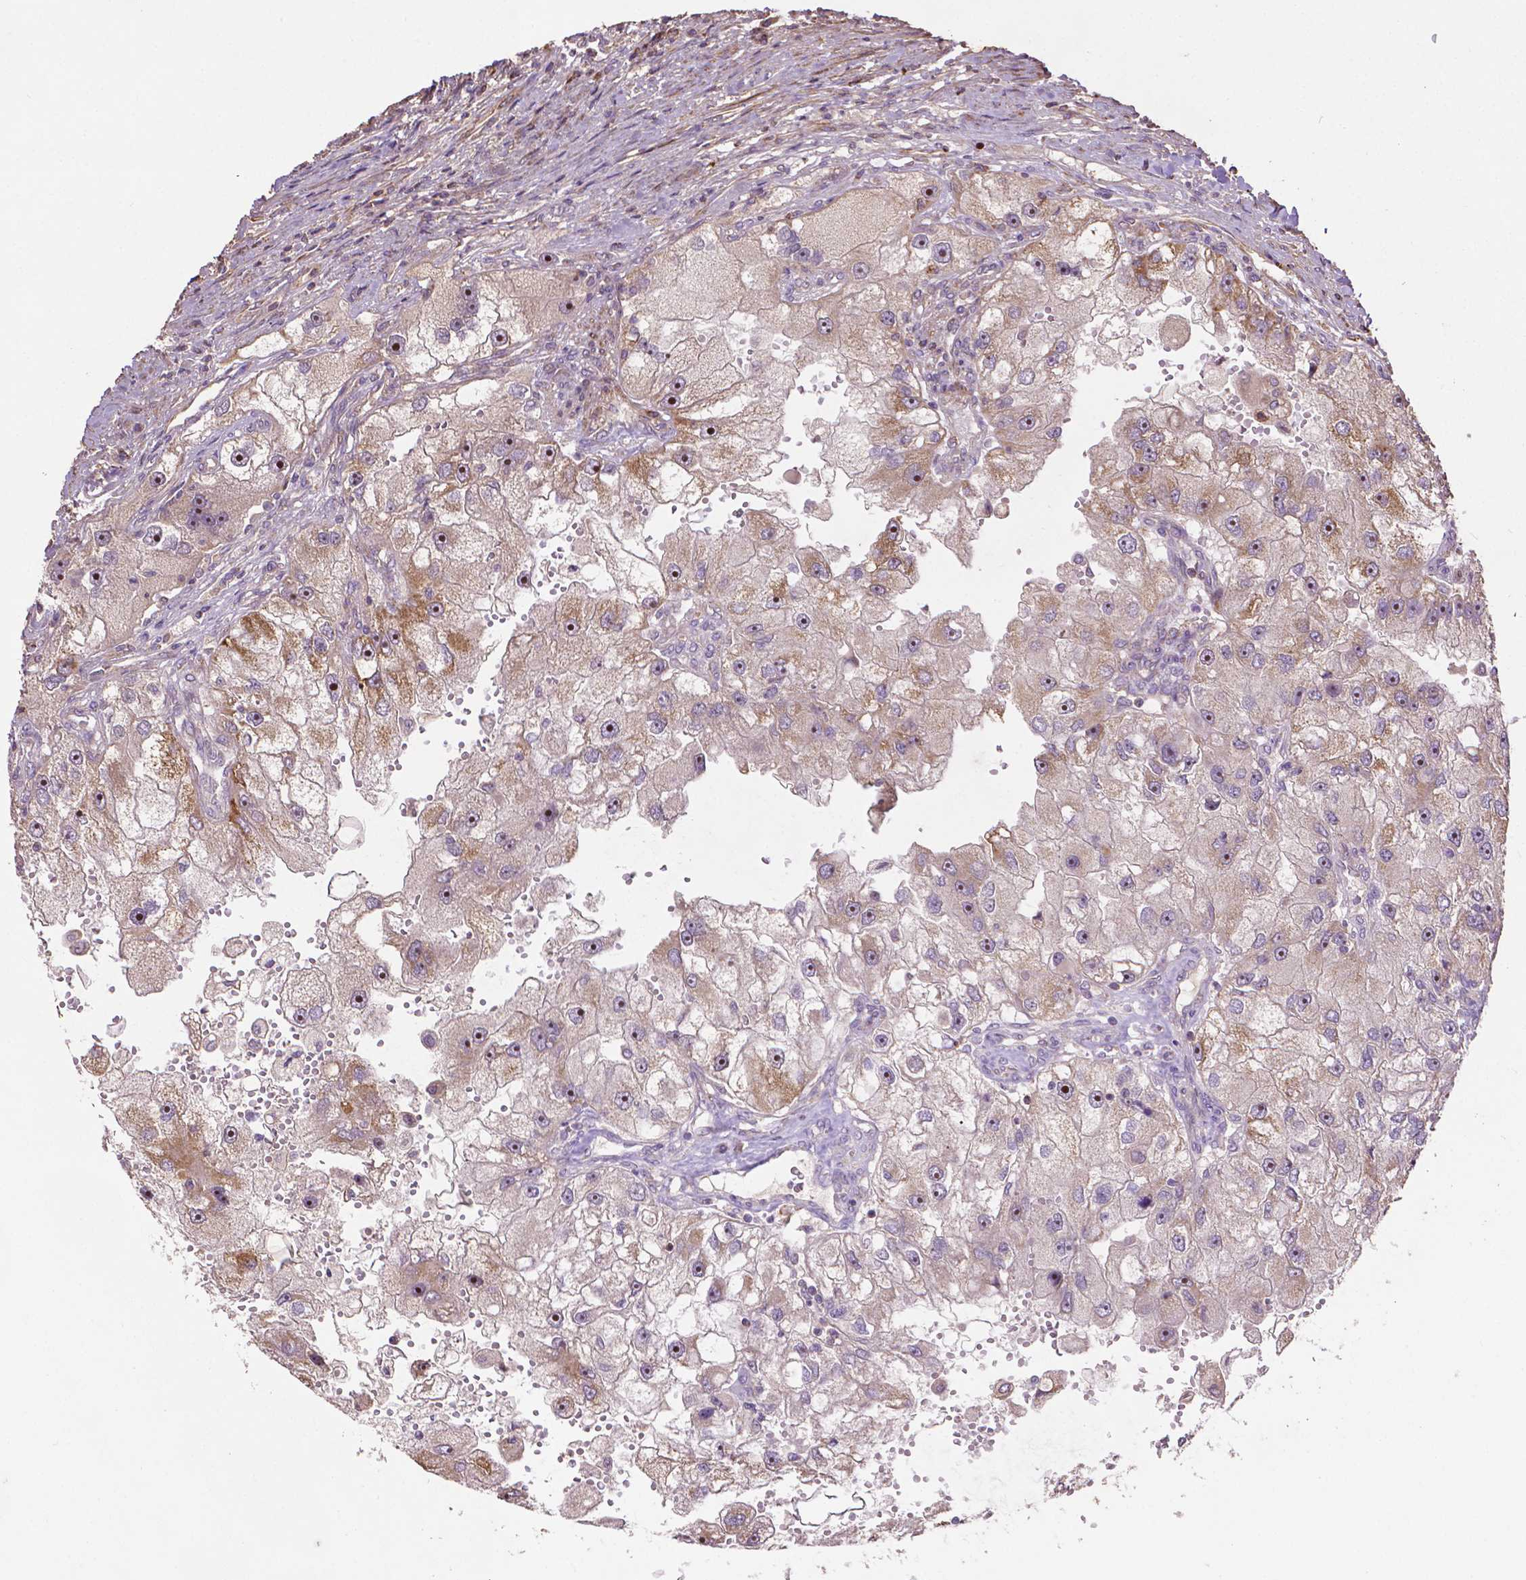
{"staining": {"intensity": "moderate", "quantity": "<25%", "location": "cytoplasmic/membranous"}, "tissue": "renal cancer", "cell_type": "Tumor cells", "image_type": "cancer", "snomed": [{"axis": "morphology", "description": "Adenocarcinoma, NOS"}, {"axis": "topography", "description": "Kidney"}], "caption": "Protein expression analysis of human renal cancer (adenocarcinoma) reveals moderate cytoplasmic/membranous expression in about <25% of tumor cells. Immunohistochemistry (ihc) stains the protein in brown and the nuclei are stained blue.", "gene": "LRR1", "patient": {"sex": "male", "age": 63}}